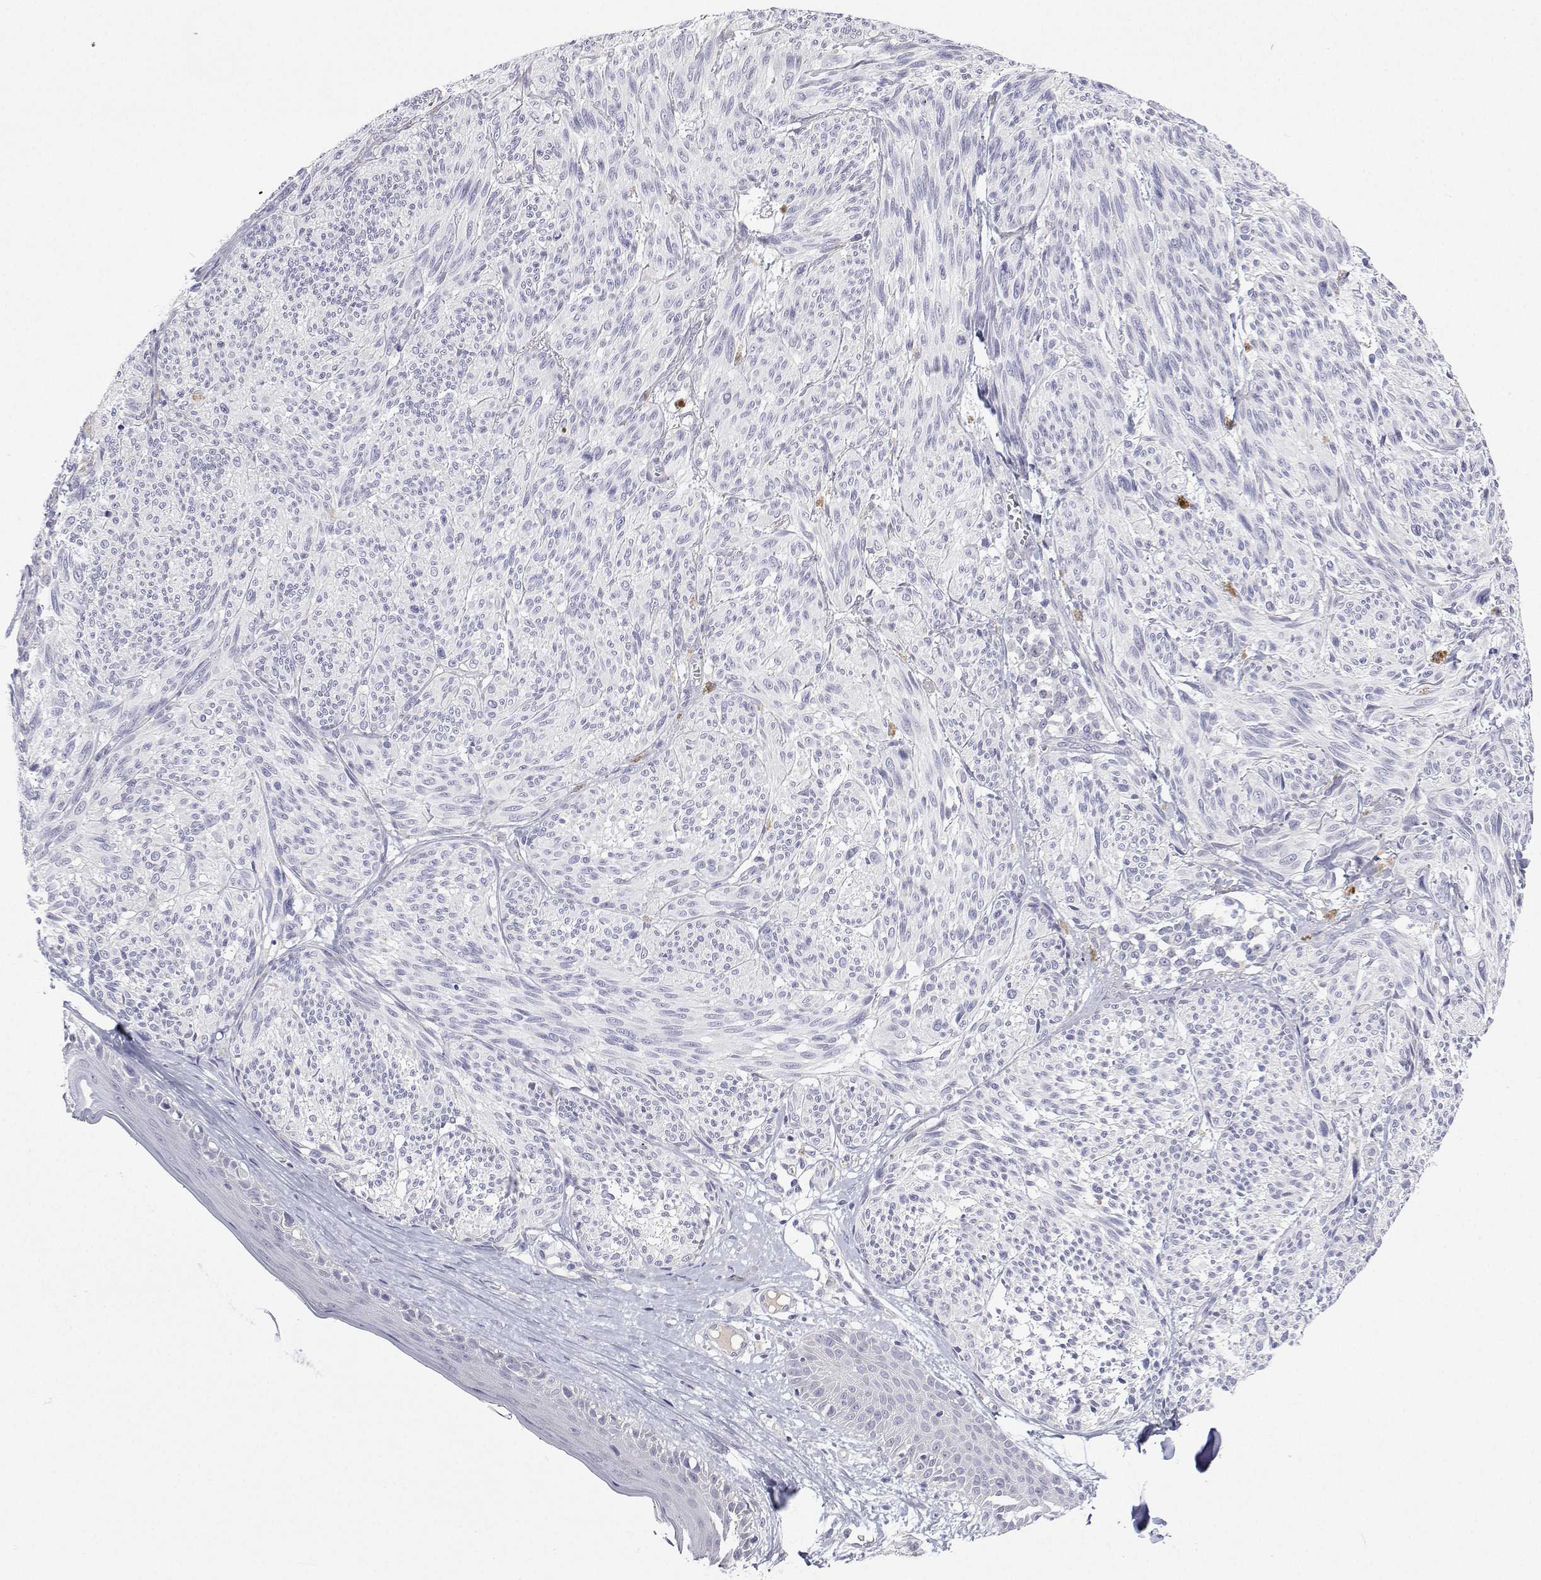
{"staining": {"intensity": "negative", "quantity": "none", "location": "none"}, "tissue": "melanoma", "cell_type": "Tumor cells", "image_type": "cancer", "snomed": [{"axis": "morphology", "description": "Malignant melanoma, NOS"}, {"axis": "topography", "description": "Skin"}], "caption": "An immunohistochemistry (IHC) histopathology image of malignant melanoma is shown. There is no staining in tumor cells of malignant melanoma. (Brightfield microscopy of DAB (3,3'-diaminobenzidine) immunohistochemistry (IHC) at high magnification).", "gene": "ANKRD65", "patient": {"sex": "male", "age": 79}}